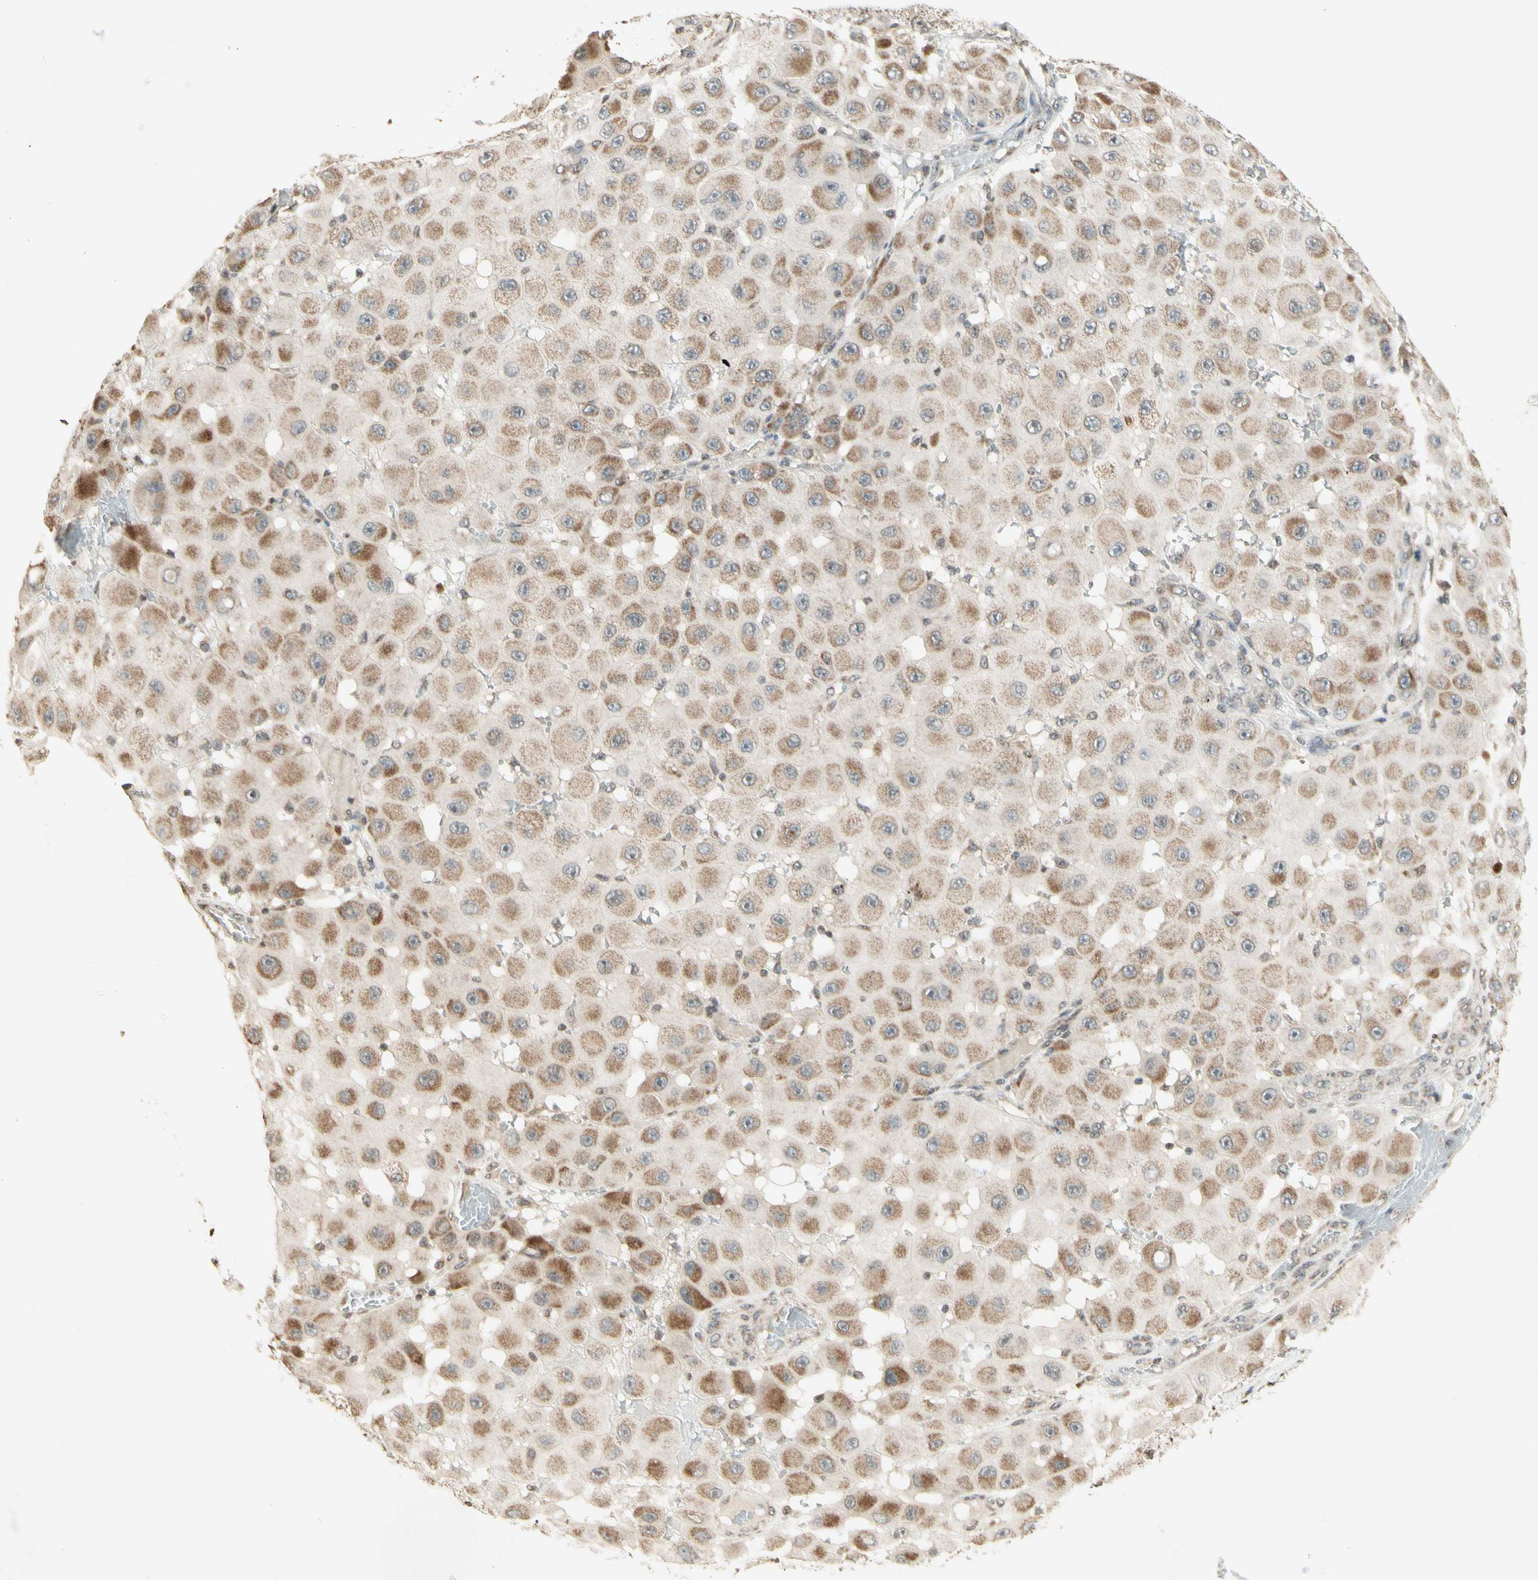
{"staining": {"intensity": "weak", "quantity": "25%-75%", "location": "cytoplasmic/membranous"}, "tissue": "melanoma", "cell_type": "Tumor cells", "image_type": "cancer", "snomed": [{"axis": "morphology", "description": "Malignant melanoma, NOS"}, {"axis": "topography", "description": "Skin"}], "caption": "Approximately 25%-75% of tumor cells in human melanoma display weak cytoplasmic/membranous protein expression as visualized by brown immunohistochemical staining.", "gene": "CCNI", "patient": {"sex": "female", "age": 81}}